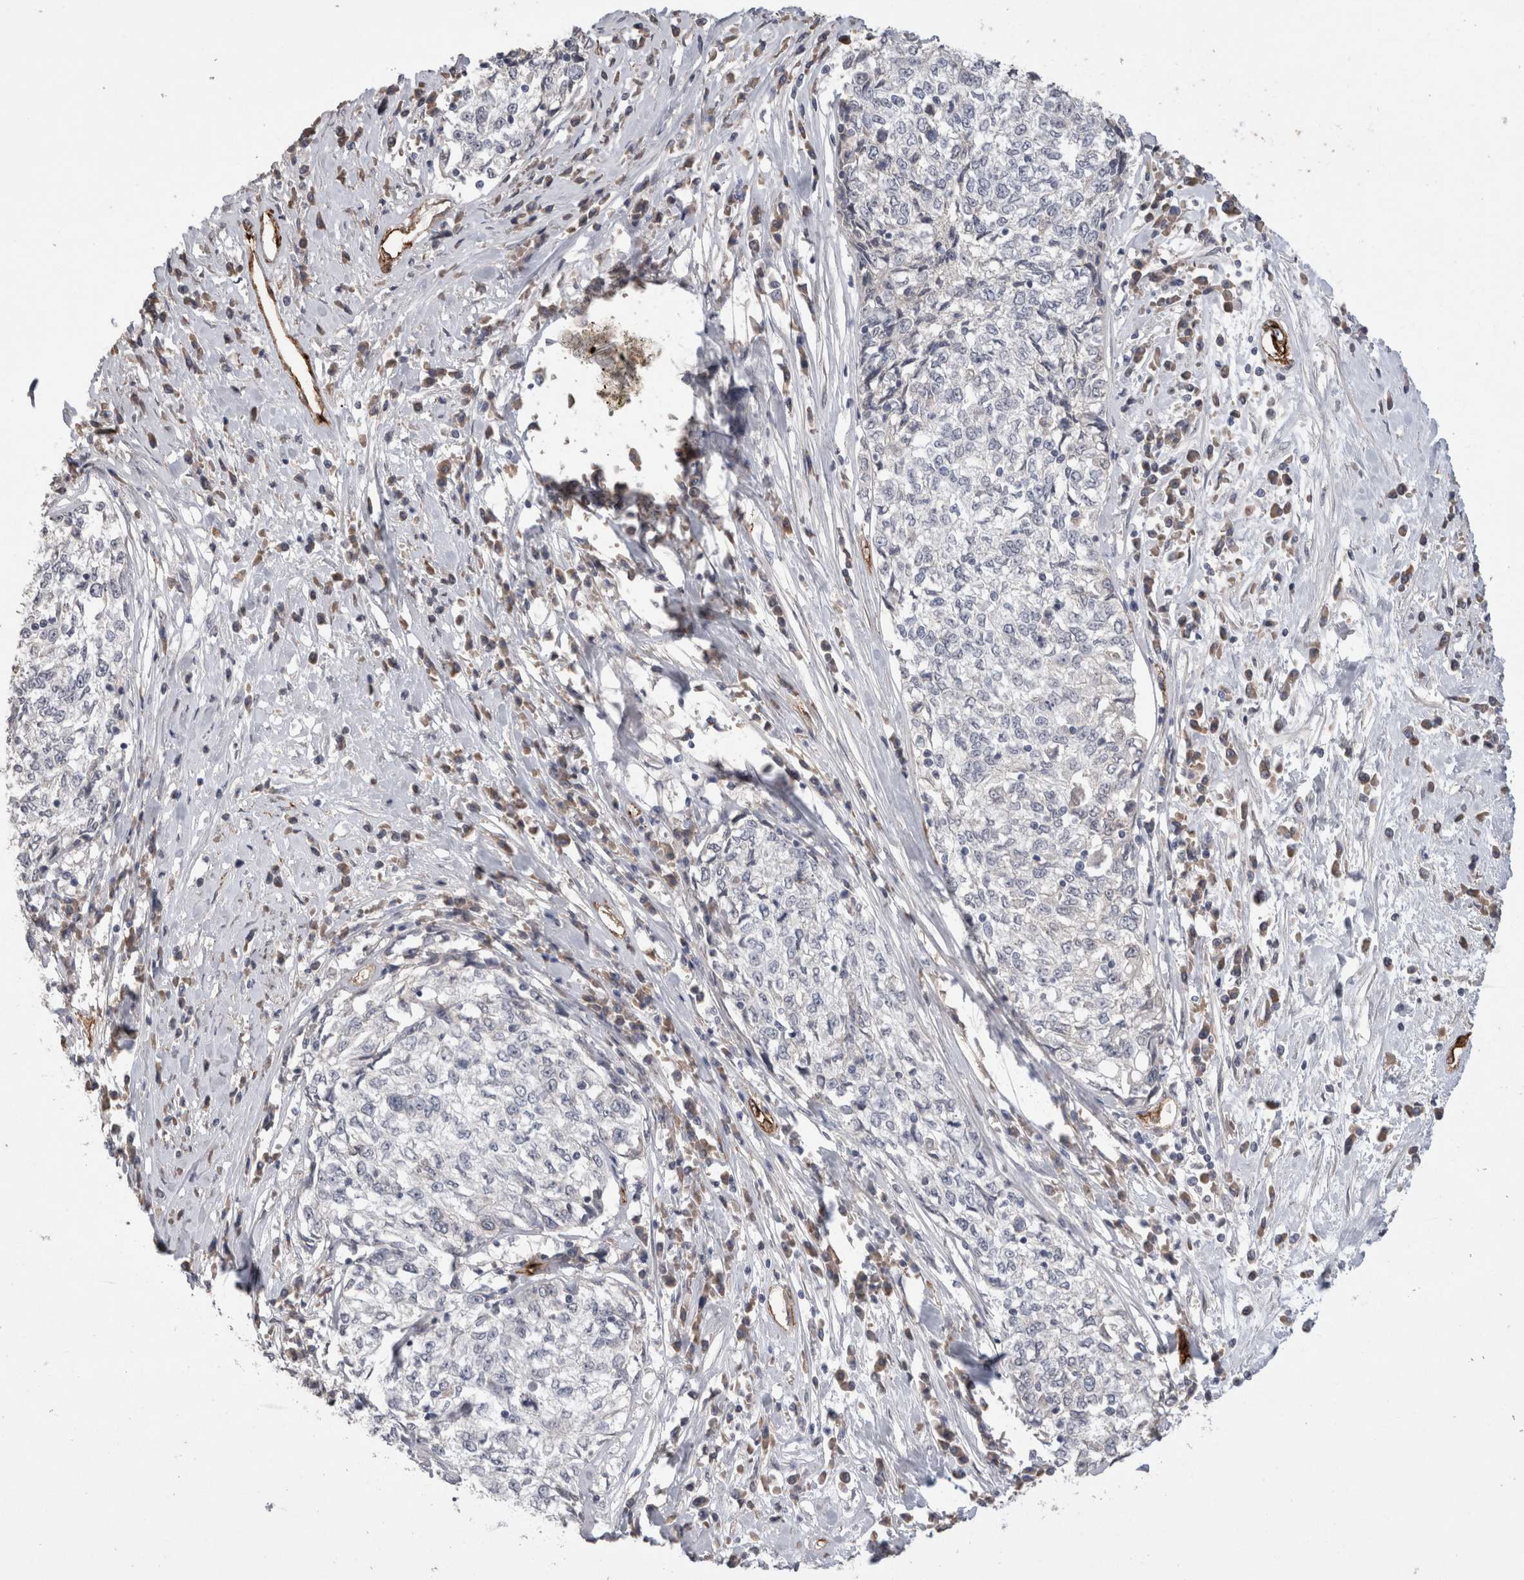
{"staining": {"intensity": "negative", "quantity": "none", "location": "none"}, "tissue": "cervical cancer", "cell_type": "Tumor cells", "image_type": "cancer", "snomed": [{"axis": "morphology", "description": "Squamous cell carcinoma, NOS"}, {"axis": "topography", "description": "Cervix"}], "caption": "Tumor cells show no significant protein expression in cervical squamous cell carcinoma.", "gene": "CDH13", "patient": {"sex": "female", "age": 57}}